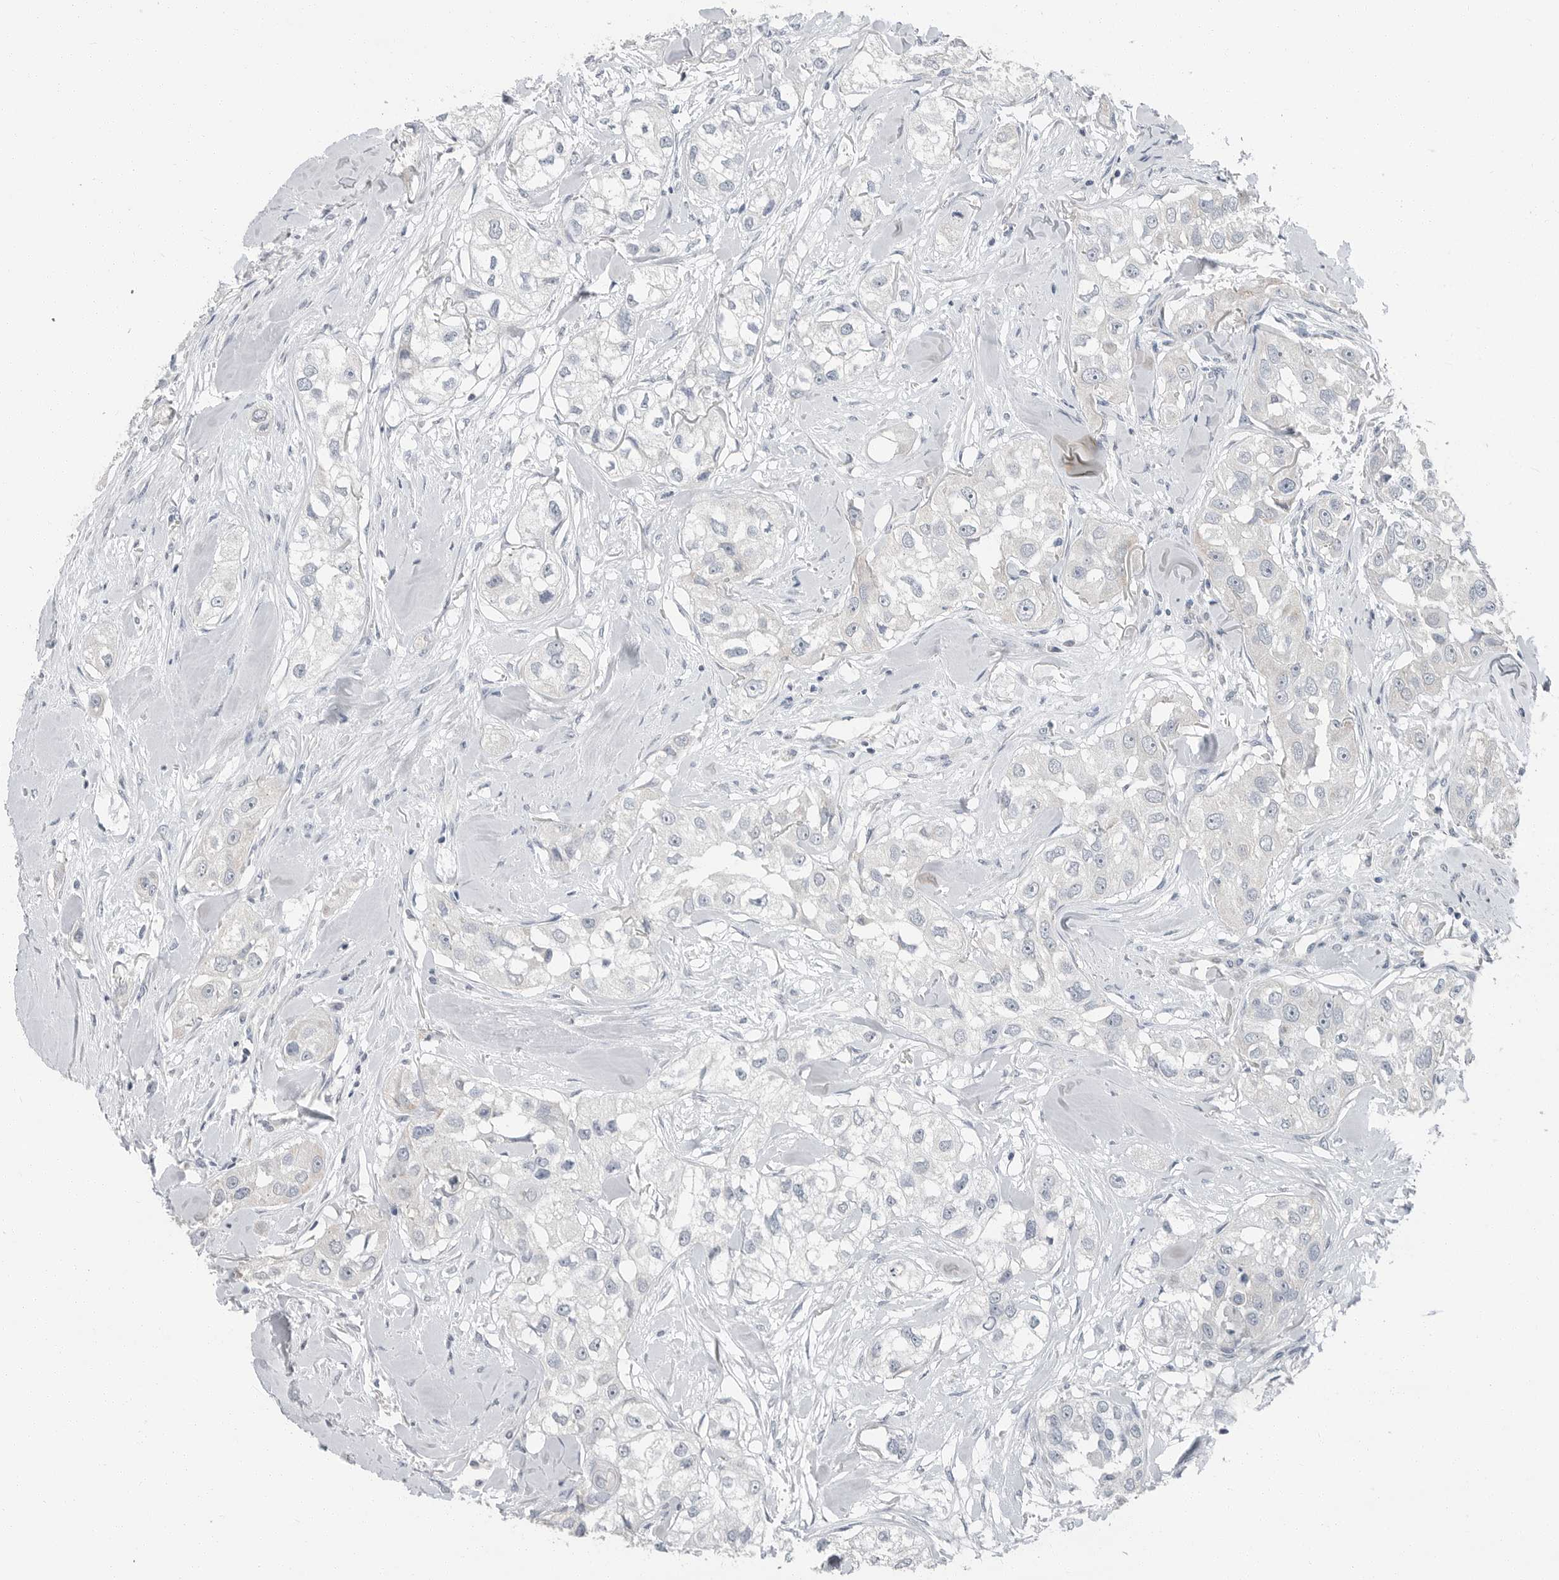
{"staining": {"intensity": "negative", "quantity": "none", "location": "none"}, "tissue": "head and neck cancer", "cell_type": "Tumor cells", "image_type": "cancer", "snomed": [{"axis": "morphology", "description": "Normal tissue, NOS"}, {"axis": "morphology", "description": "Squamous cell carcinoma, NOS"}, {"axis": "topography", "description": "Skeletal muscle"}, {"axis": "topography", "description": "Head-Neck"}], "caption": "The immunohistochemistry (IHC) histopathology image has no significant expression in tumor cells of squamous cell carcinoma (head and neck) tissue.", "gene": "PLN", "patient": {"sex": "male", "age": 51}}